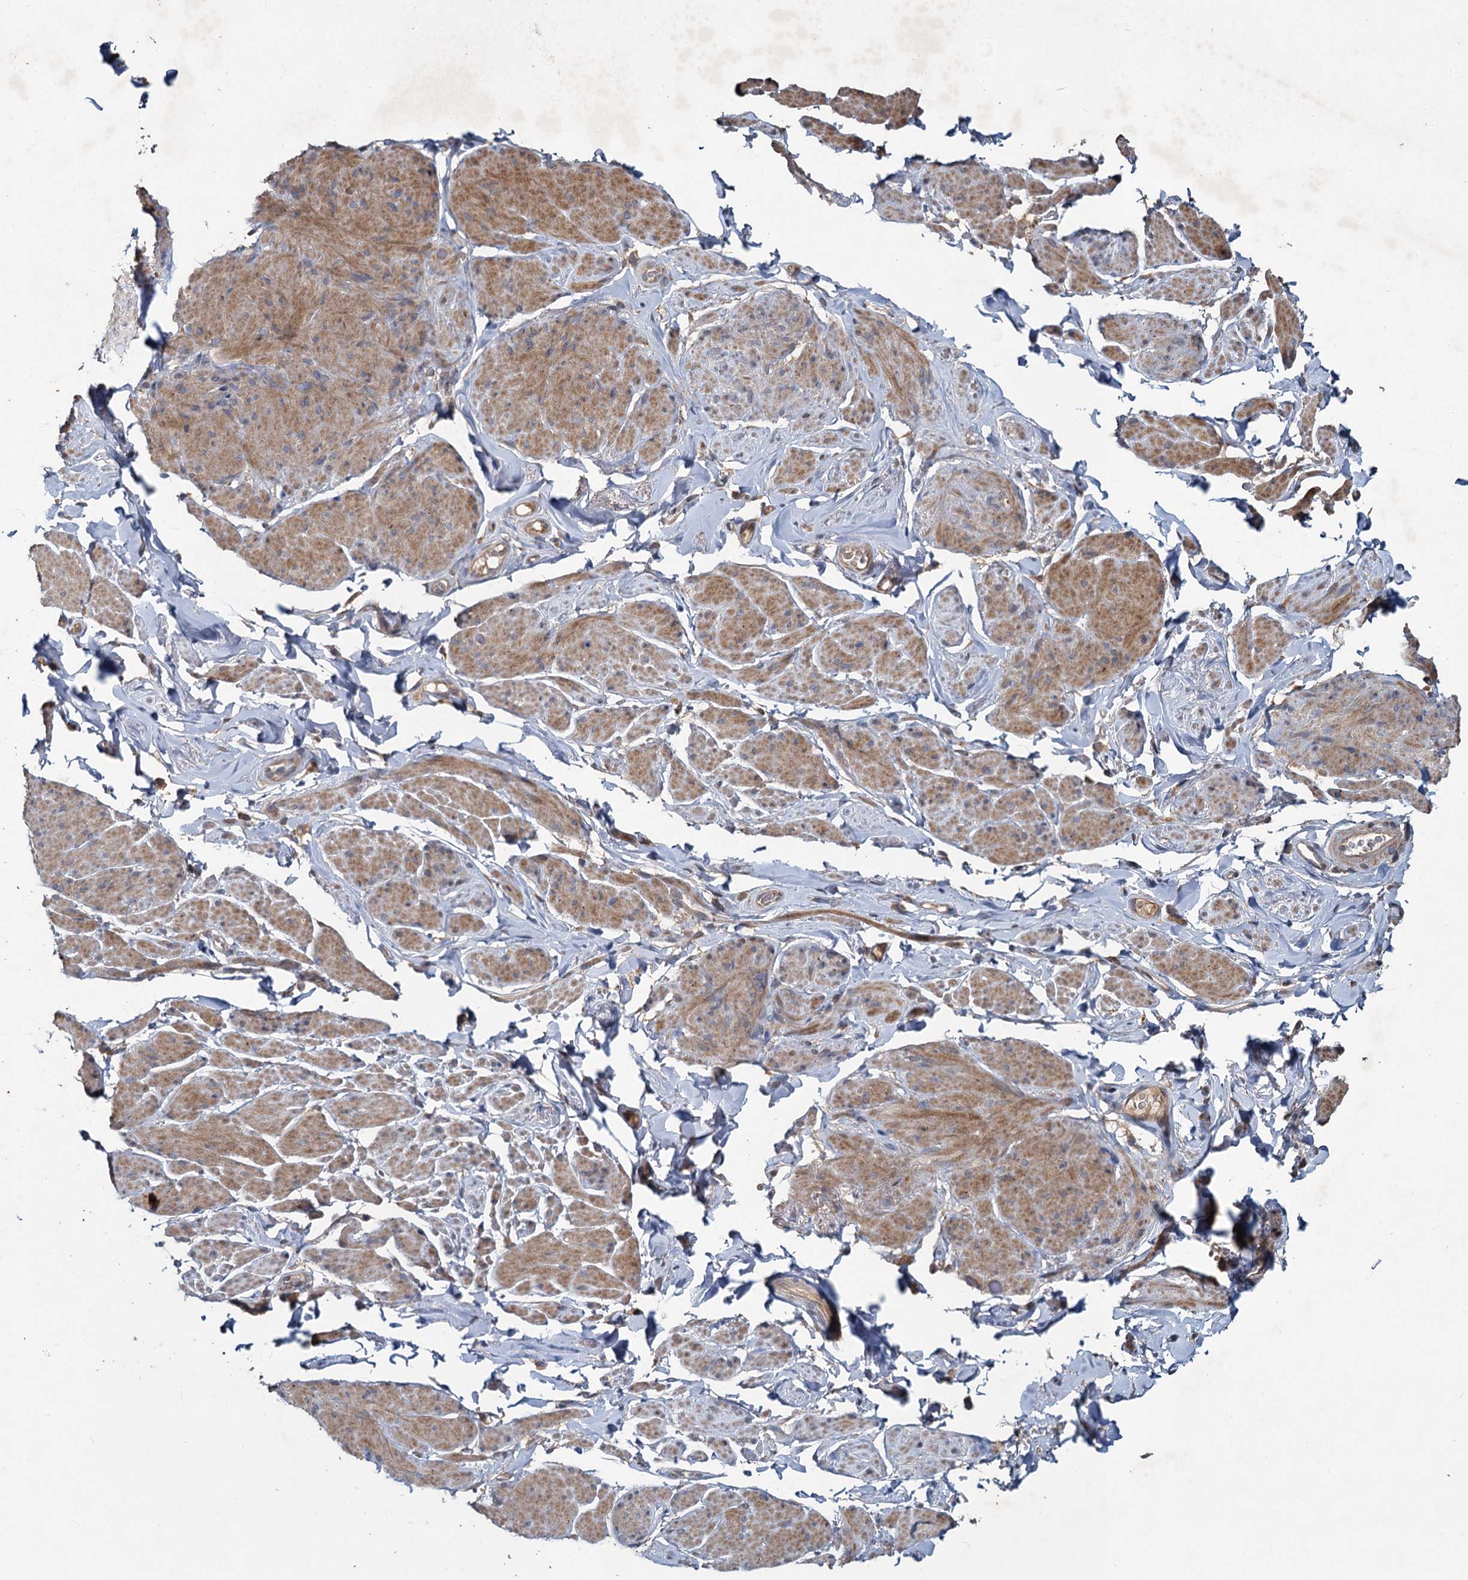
{"staining": {"intensity": "moderate", "quantity": "25%-75%", "location": "cytoplasmic/membranous"}, "tissue": "smooth muscle", "cell_type": "Smooth muscle cells", "image_type": "normal", "snomed": [{"axis": "morphology", "description": "Normal tissue, NOS"}, {"axis": "topography", "description": "Smooth muscle"}, {"axis": "topography", "description": "Peripheral nerve tissue"}], "caption": "IHC image of benign smooth muscle: human smooth muscle stained using immunohistochemistry reveals medium levels of moderate protein expression localized specifically in the cytoplasmic/membranous of smooth muscle cells, appearing as a cytoplasmic/membranous brown color.", "gene": "OTUB1", "patient": {"sex": "male", "age": 69}}